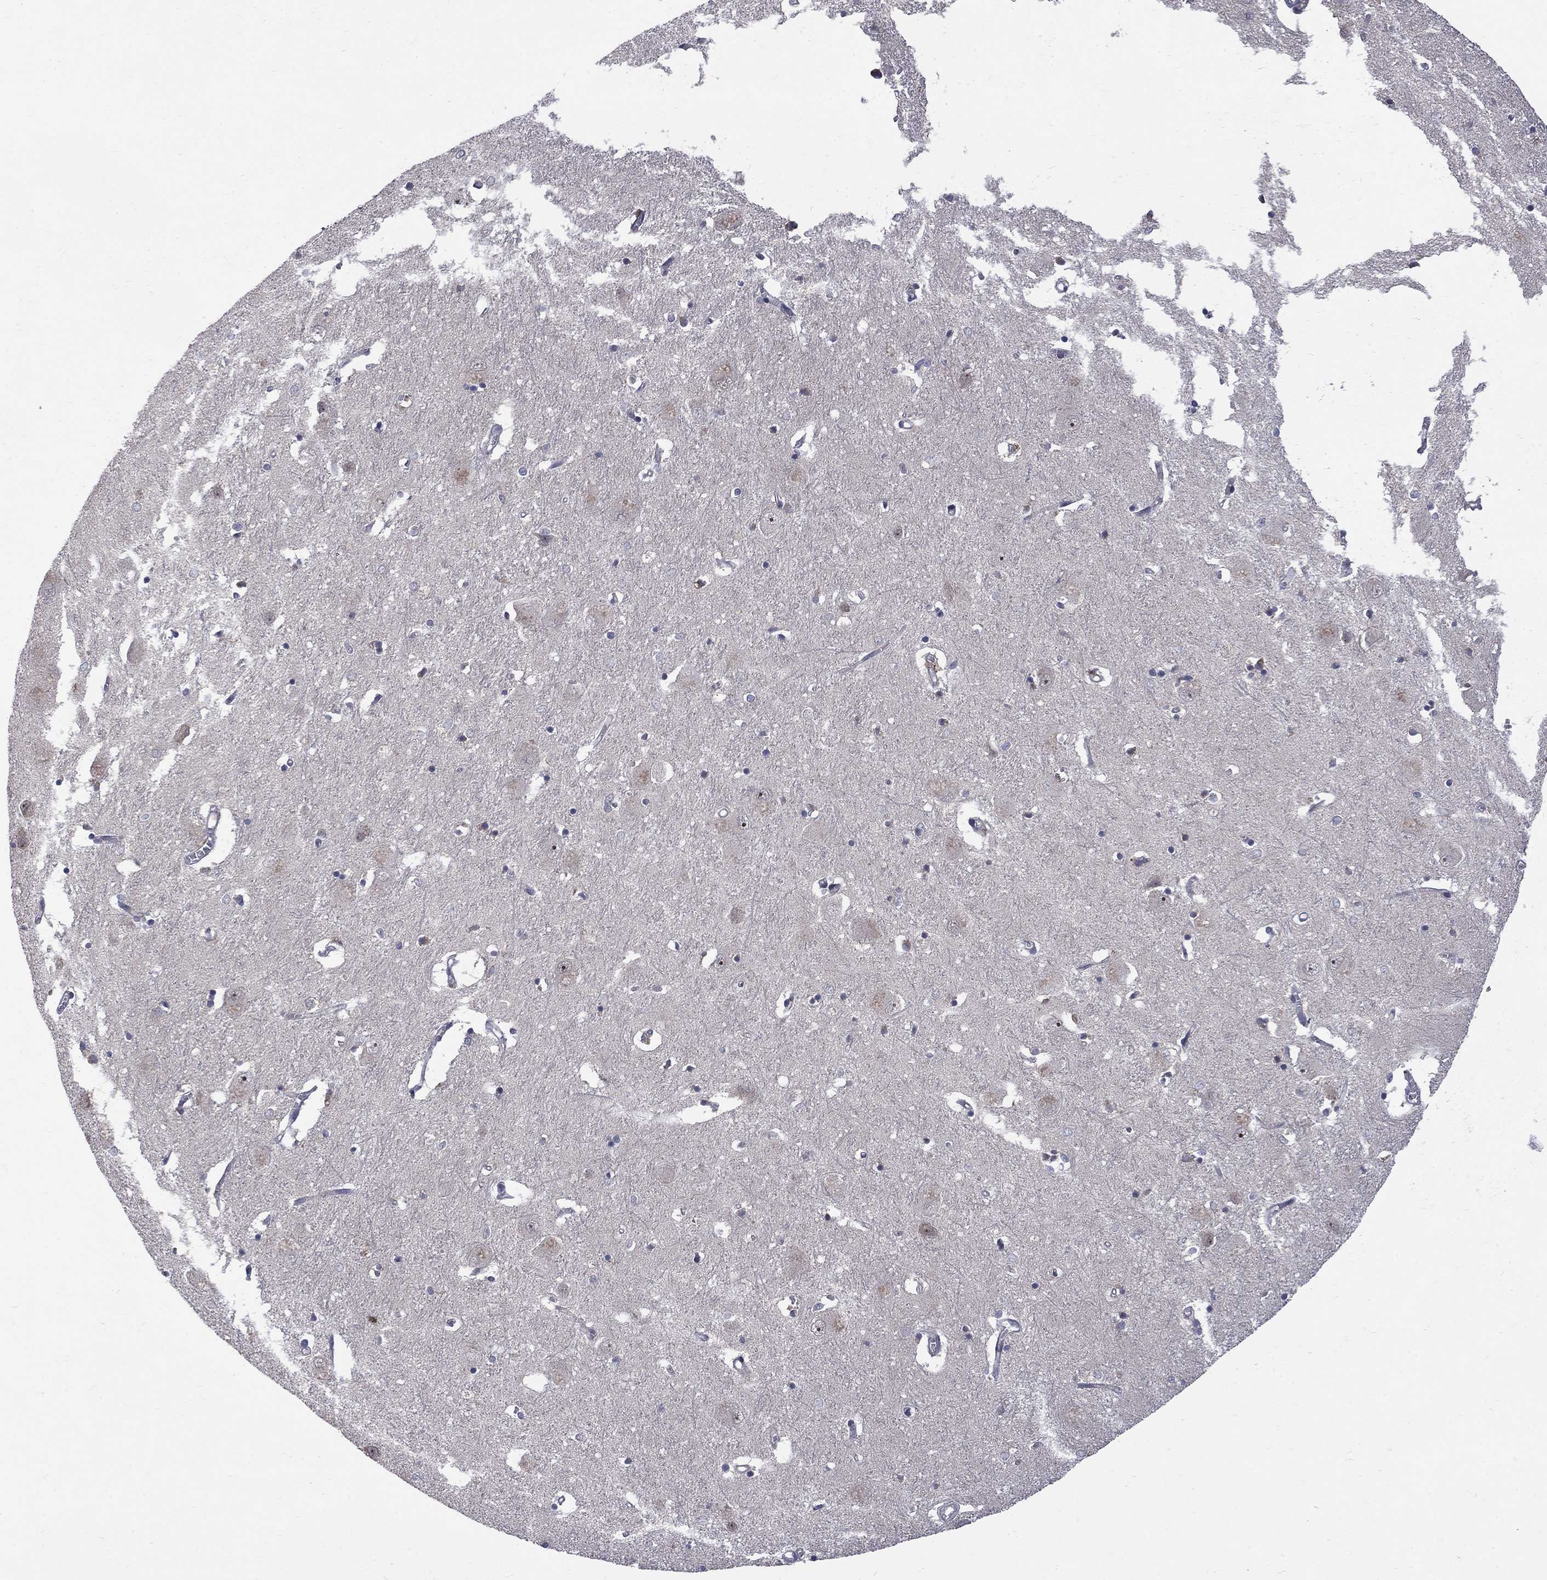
{"staining": {"intensity": "negative", "quantity": "none", "location": "none"}, "tissue": "caudate", "cell_type": "Glial cells", "image_type": "normal", "snomed": [{"axis": "morphology", "description": "Normal tissue, NOS"}, {"axis": "topography", "description": "Lateral ventricle wall"}], "caption": "A micrograph of caudate stained for a protein shows no brown staining in glial cells. (DAB (3,3'-diaminobenzidine) immunohistochemistry visualized using brightfield microscopy, high magnification).", "gene": "SH2B1", "patient": {"sex": "male", "age": 54}}